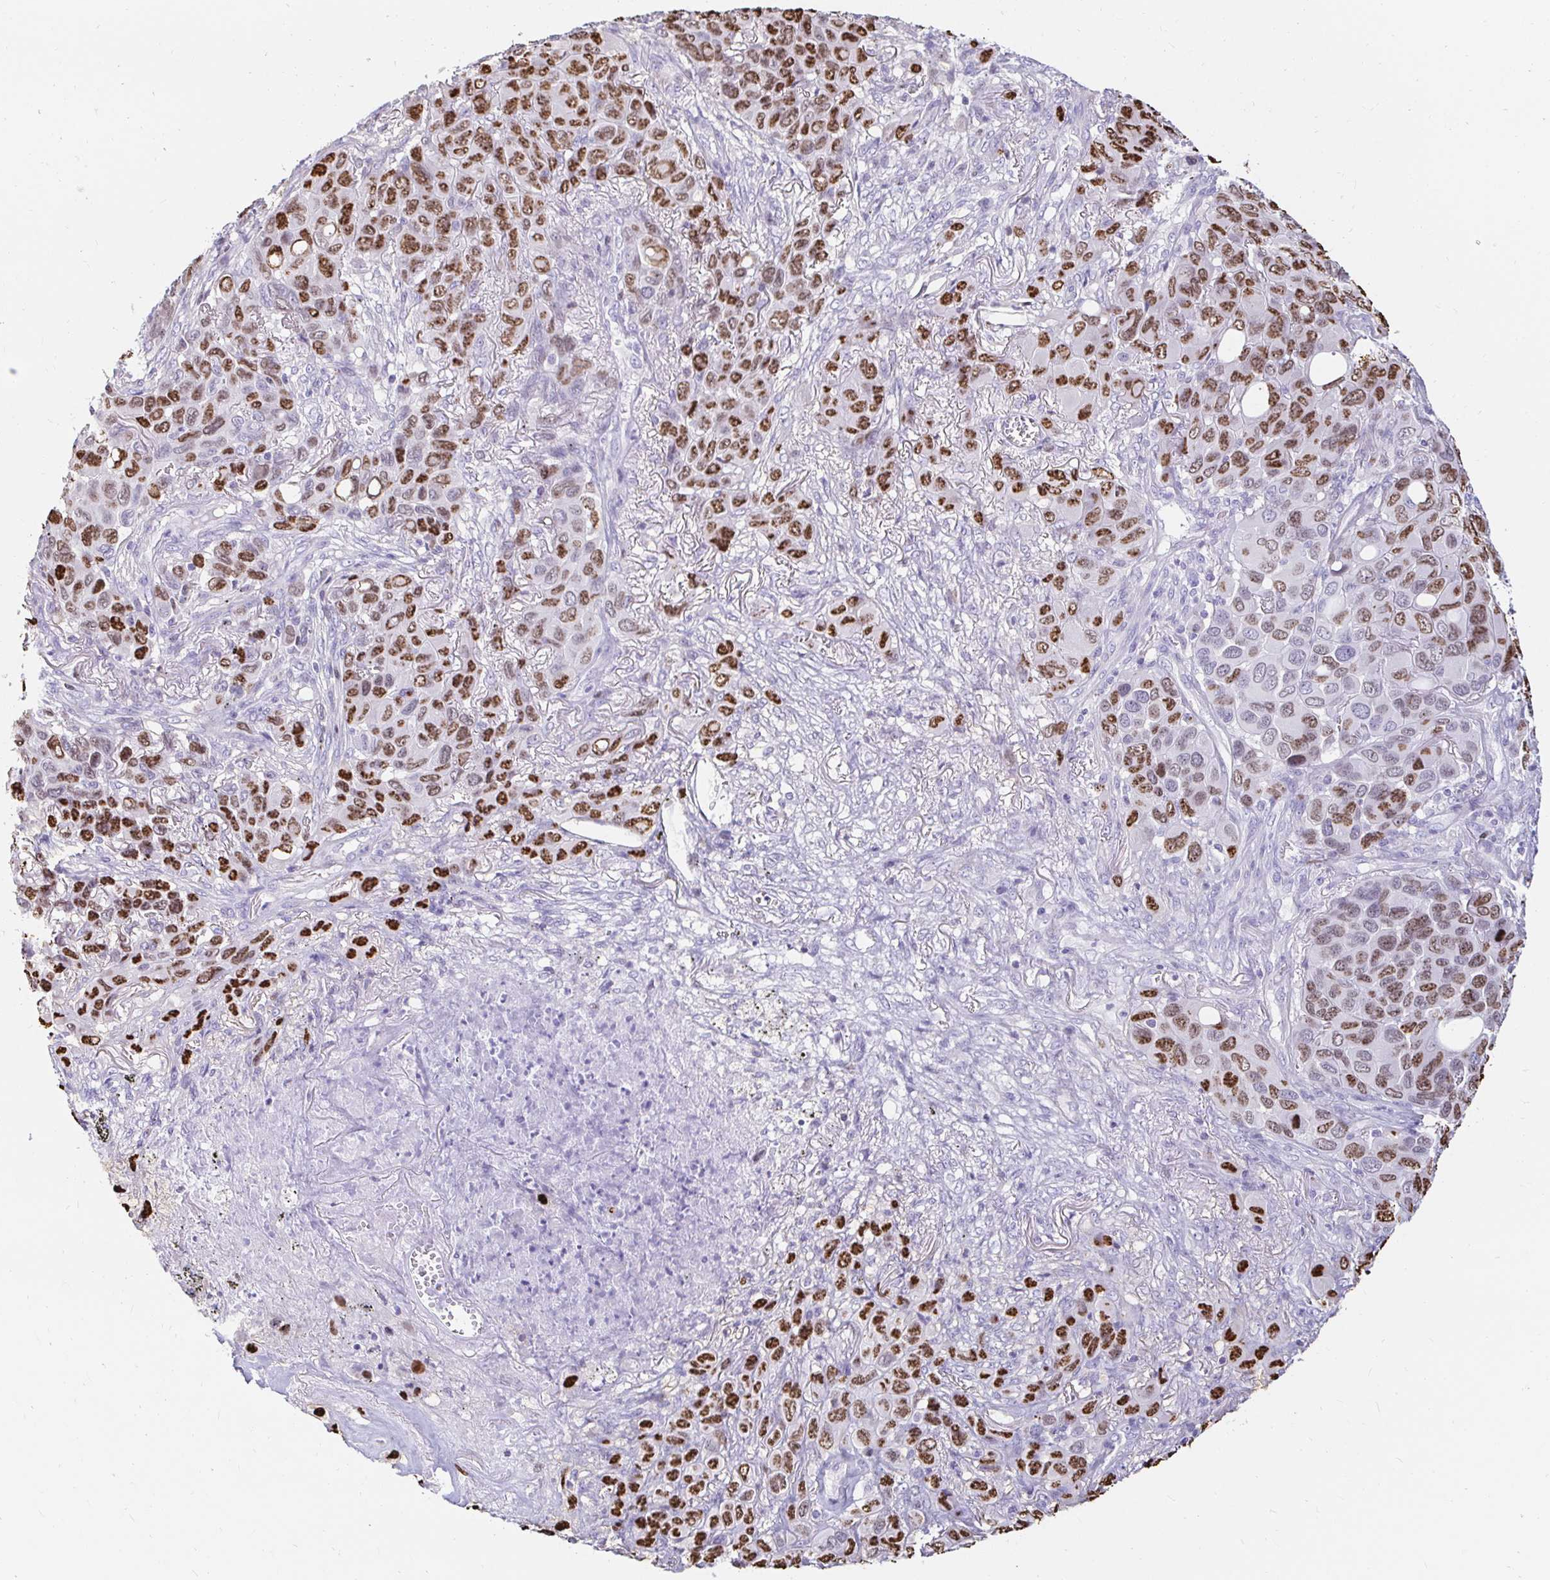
{"staining": {"intensity": "strong", "quantity": "25%-75%", "location": "nuclear"}, "tissue": "melanoma", "cell_type": "Tumor cells", "image_type": "cancer", "snomed": [{"axis": "morphology", "description": "Malignant melanoma, Metastatic site"}, {"axis": "topography", "description": "Lung"}], "caption": "Immunohistochemical staining of melanoma demonstrates strong nuclear protein positivity in about 25%-75% of tumor cells. Nuclei are stained in blue.", "gene": "CAPSL", "patient": {"sex": "male", "age": 48}}